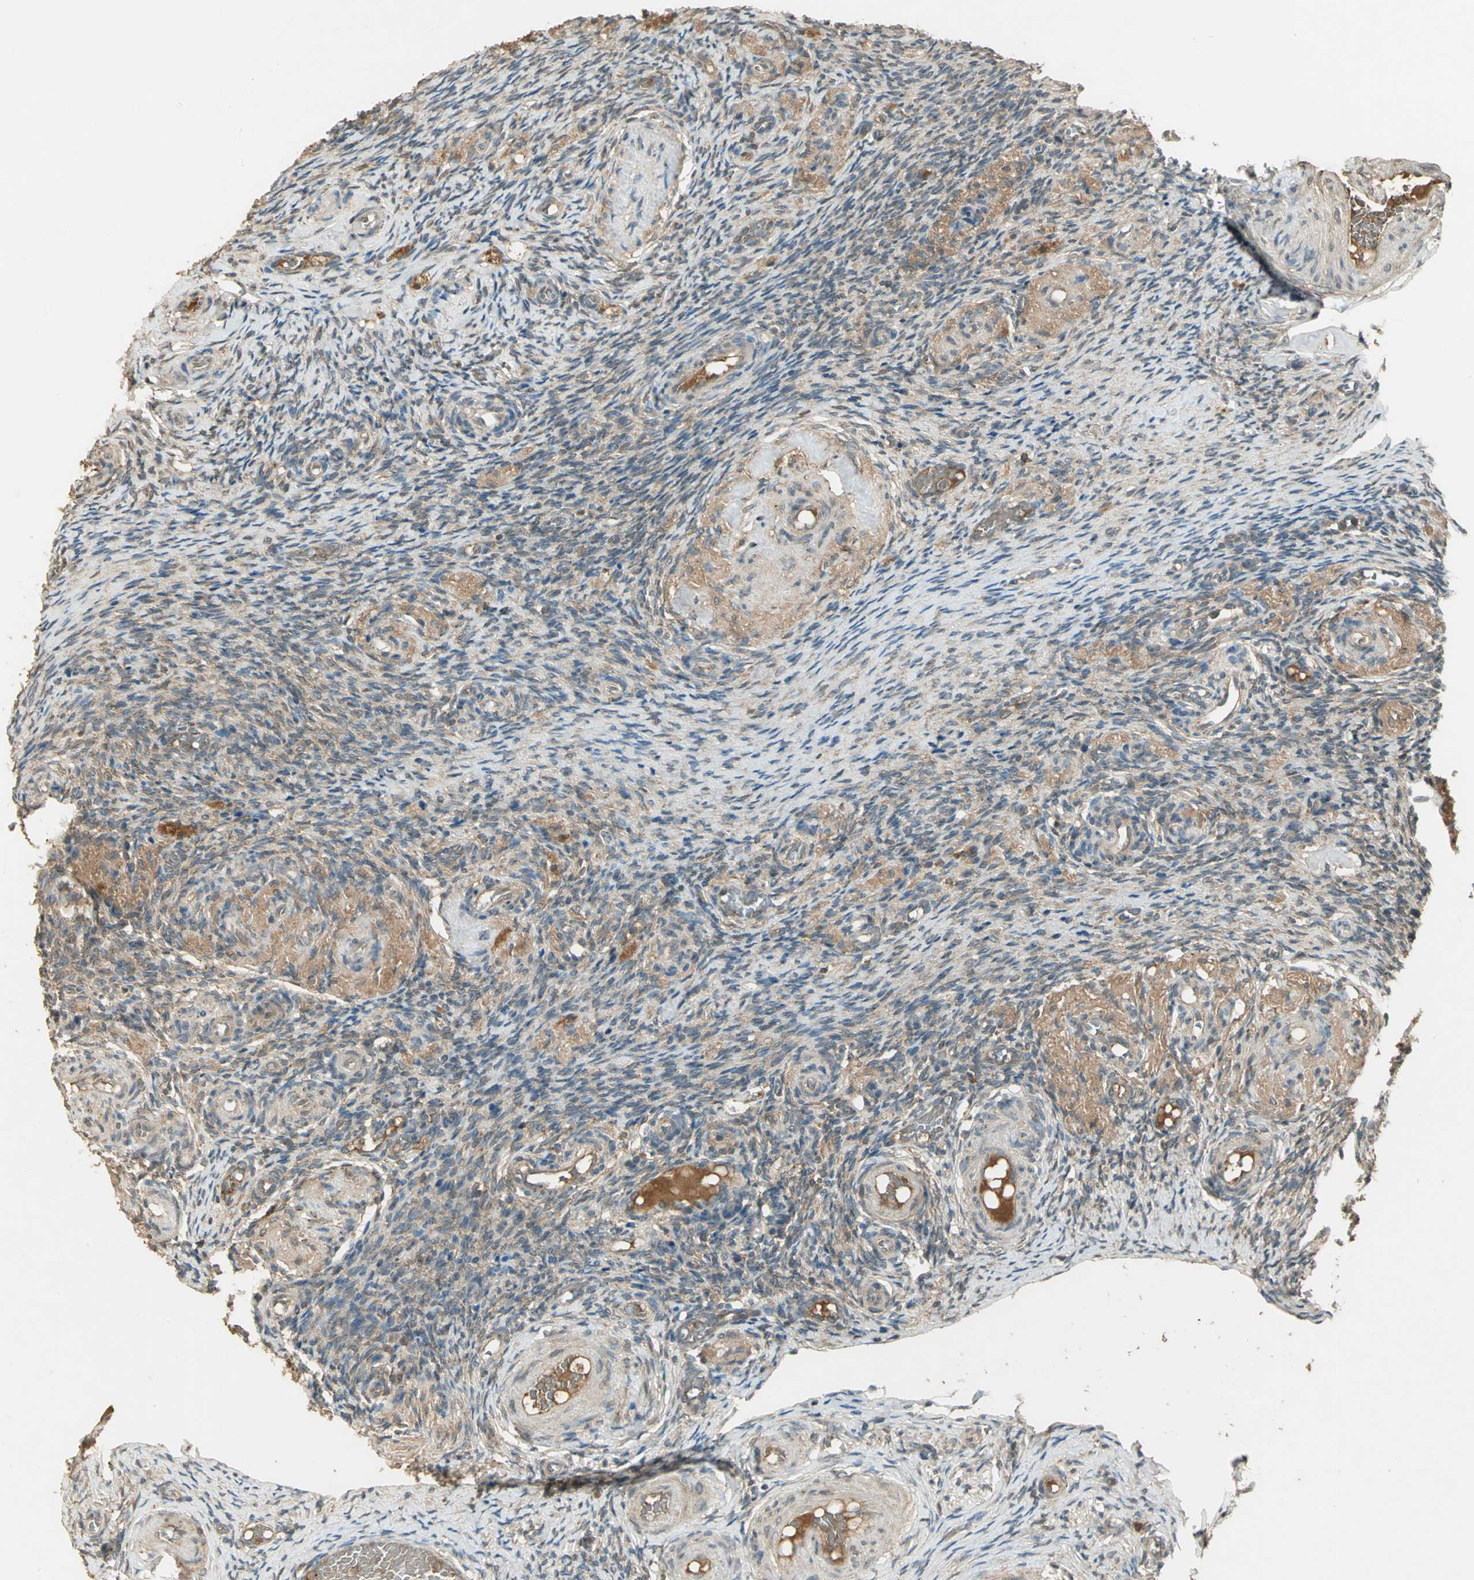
{"staining": {"intensity": "moderate", "quantity": ">75%", "location": "cytoplasmic/membranous"}, "tissue": "ovary", "cell_type": "Ovarian stroma cells", "image_type": "normal", "snomed": [{"axis": "morphology", "description": "Normal tissue, NOS"}, {"axis": "topography", "description": "Ovary"}], "caption": "The micrograph displays immunohistochemical staining of normal ovary. There is moderate cytoplasmic/membranous staining is appreciated in approximately >75% of ovarian stroma cells. (Stains: DAB (3,3'-diaminobenzidine) in brown, nuclei in blue, Microscopy: brightfield microscopy at high magnification).", "gene": "KEAP1", "patient": {"sex": "female", "age": 60}}